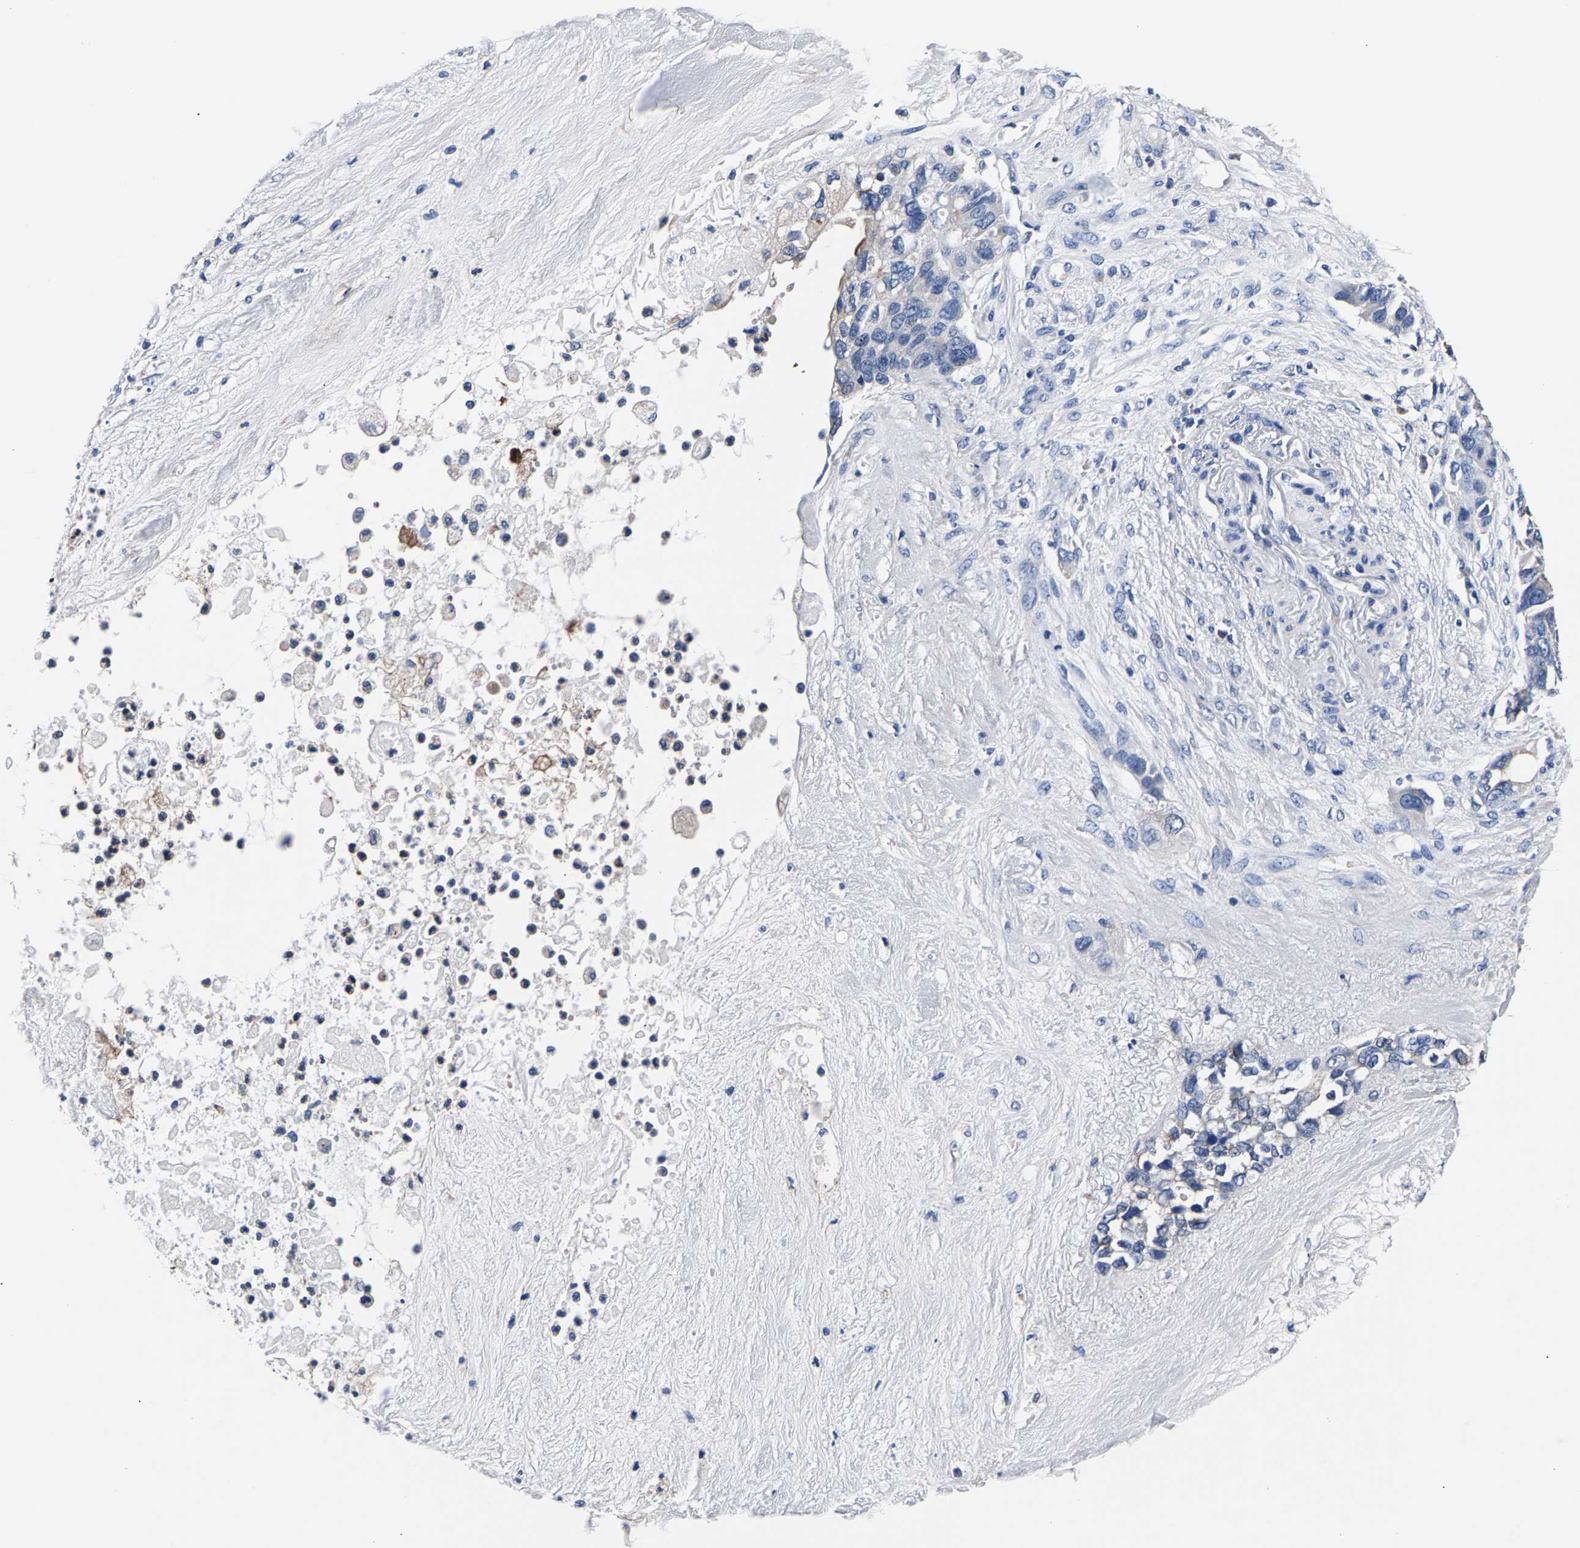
{"staining": {"intensity": "negative", "quantity": "none", "location": "none"}, "tissue": "pancreatic cancer", "cell_type": "Tumor cells", "image_type": "cancer", "snomed": [{"axis": "morphology", "description": "Adenocarcinoma, NOS"}, {"axis": "topography", "description": "Pancreas"}], "caption": "Human pancreatic cancer (adenocarcinoma) stained for a protein using immunohistochemistry (IHC) exhibits no positivity in tumor cells.", "gene": "PHF24", "patient": {"sex": "female", "age": 56}}